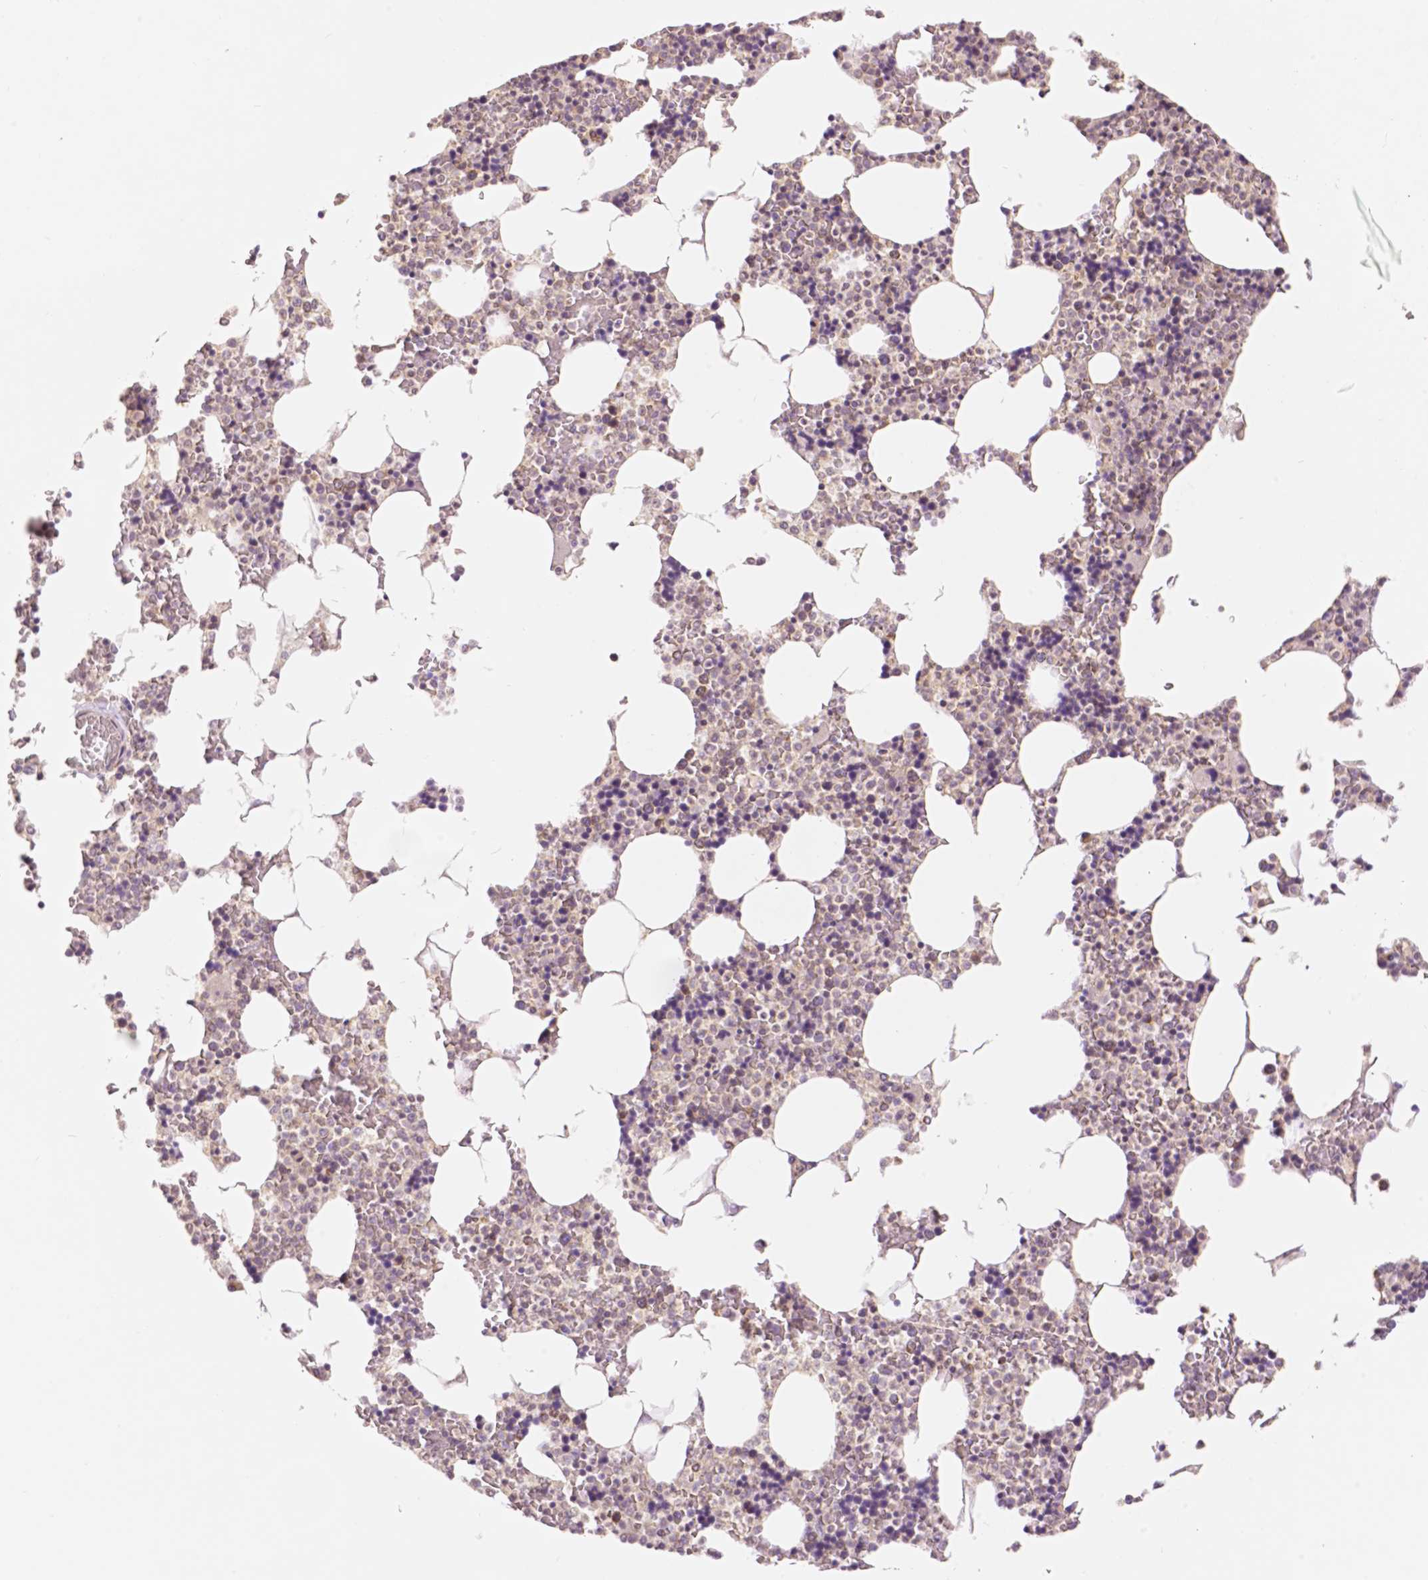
{"staining": {"intensity": "negative", "quantity": "none", "location": "none"}, "tissue": "bone marrow", "cell_type": "Hematopoietic cells", "image_type": "normal", "snomed": [{"axis": "morphology", "description": "Normal tissue, NOS"}, {"axis": "topography", "description": "Bone marrow"}], "caption": "Immunohistochemistry of benign human bone marrow shows no positivity in hematopoietic cells.", "gene": "RHOT1", "patient": {"sex": "female", "age": 42}}